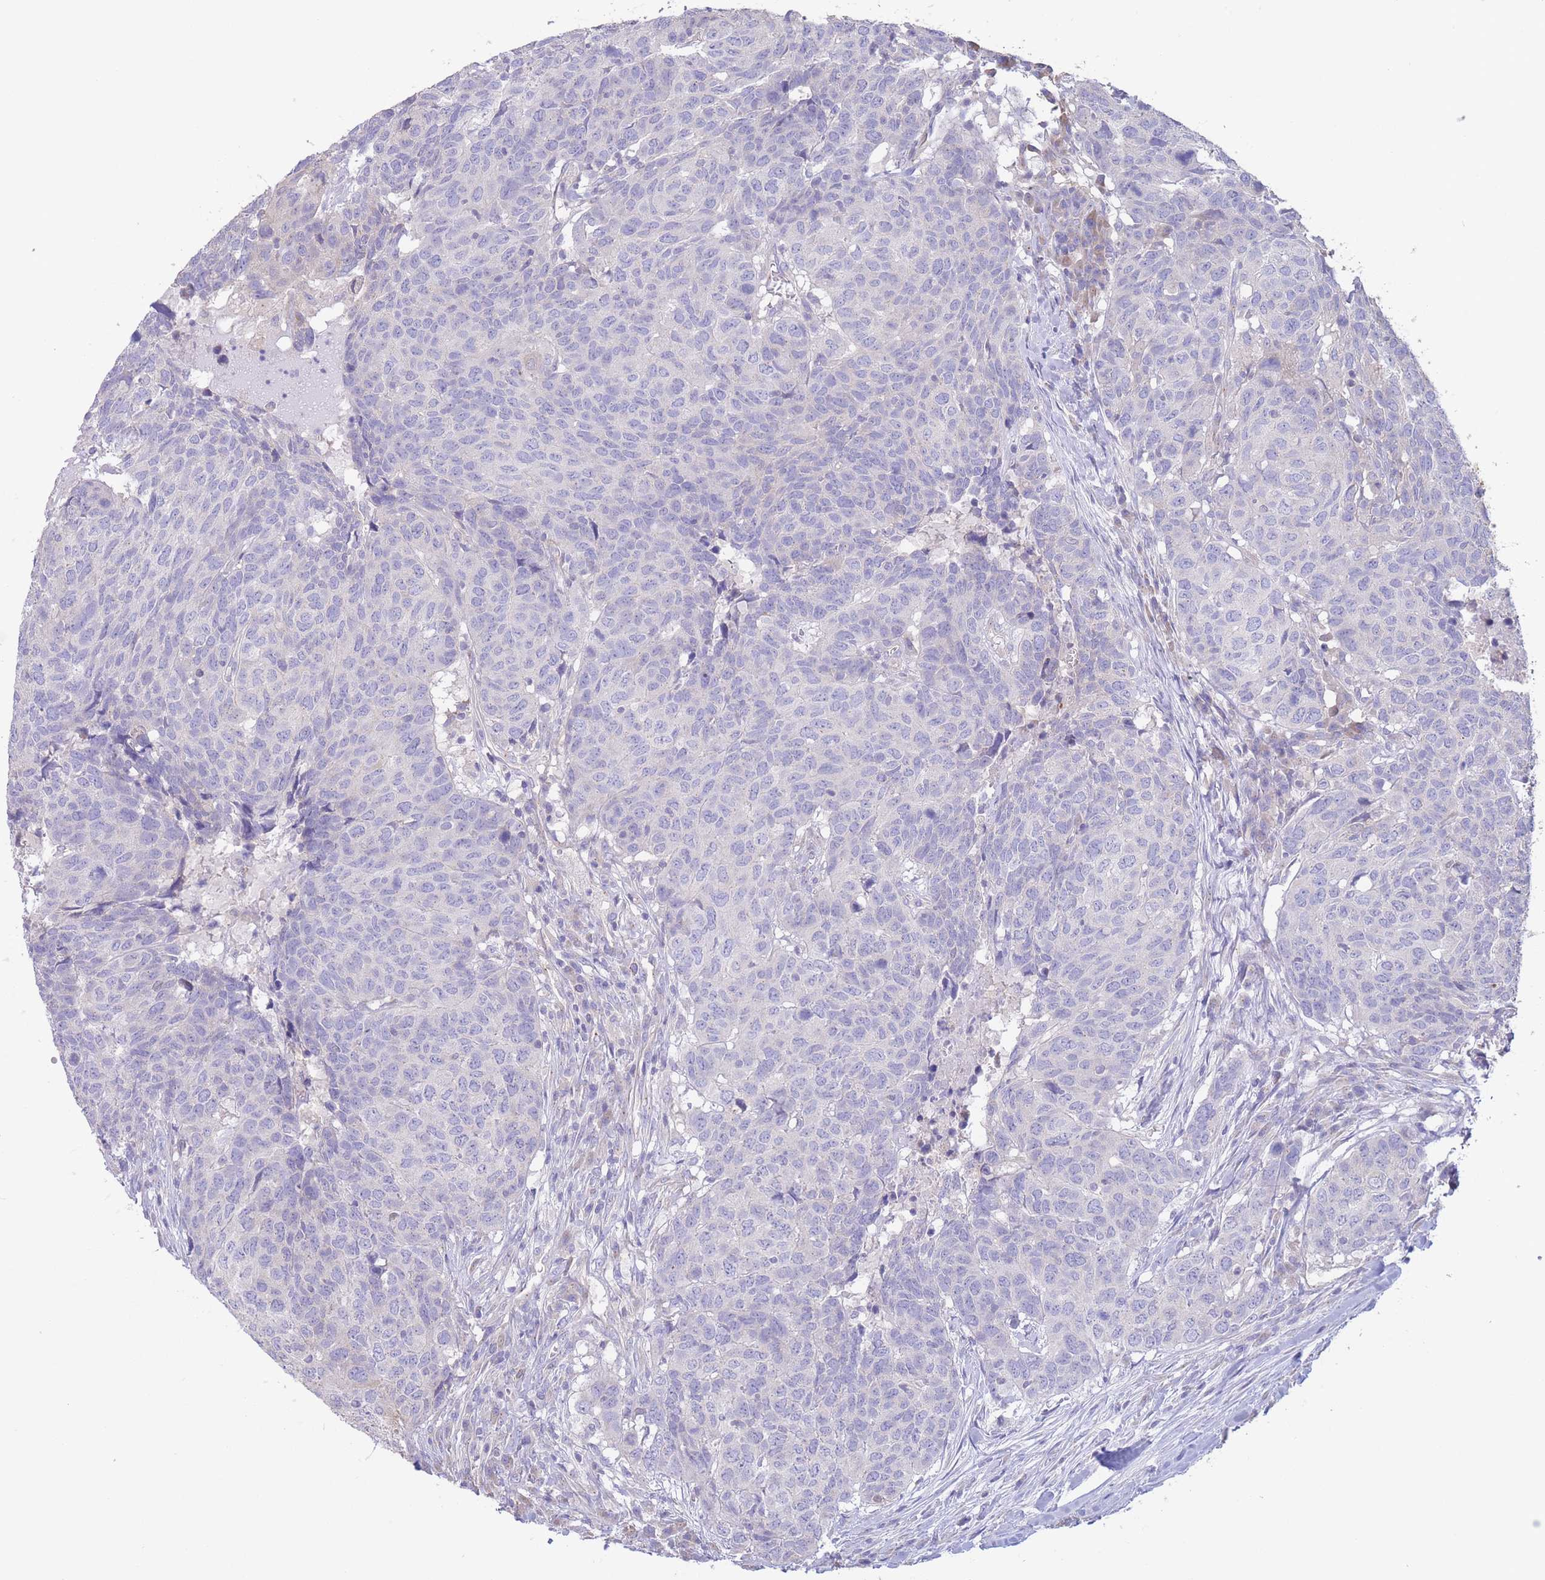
{"staining": {"intensity": "negative", "quantity": "none", "location": "none"}, "tissue": "head and neck cancer", "cell_type": "Tumor cells", "image_type": "cancer", "snomed": [{"axis": "morphology", "description": "Normal tissue, NOS"}, {"axis": "morphology", "description": "Squamous cell carcinoma, NOS"}, {"axis": "topography", "description": "Skeletal muscle"}, {"axis": "topography", "description": "Vascular tissue"}, {"axis": "topography", "description": "Peripheral nerve tissue"}, {"axis": "topography", "description": "Head-Neck"}], "caption": "A micrograph of human head and neck squamous cell carcinoma is negative for staining in tumor cells. (Brightfield microscopy of DAB (3,3'-diaminobenzidine) immunohistochemistry (IHC) at high magnification).", "gene": "ALS2CL", "patient": {"sex": "male", "age": 66}}